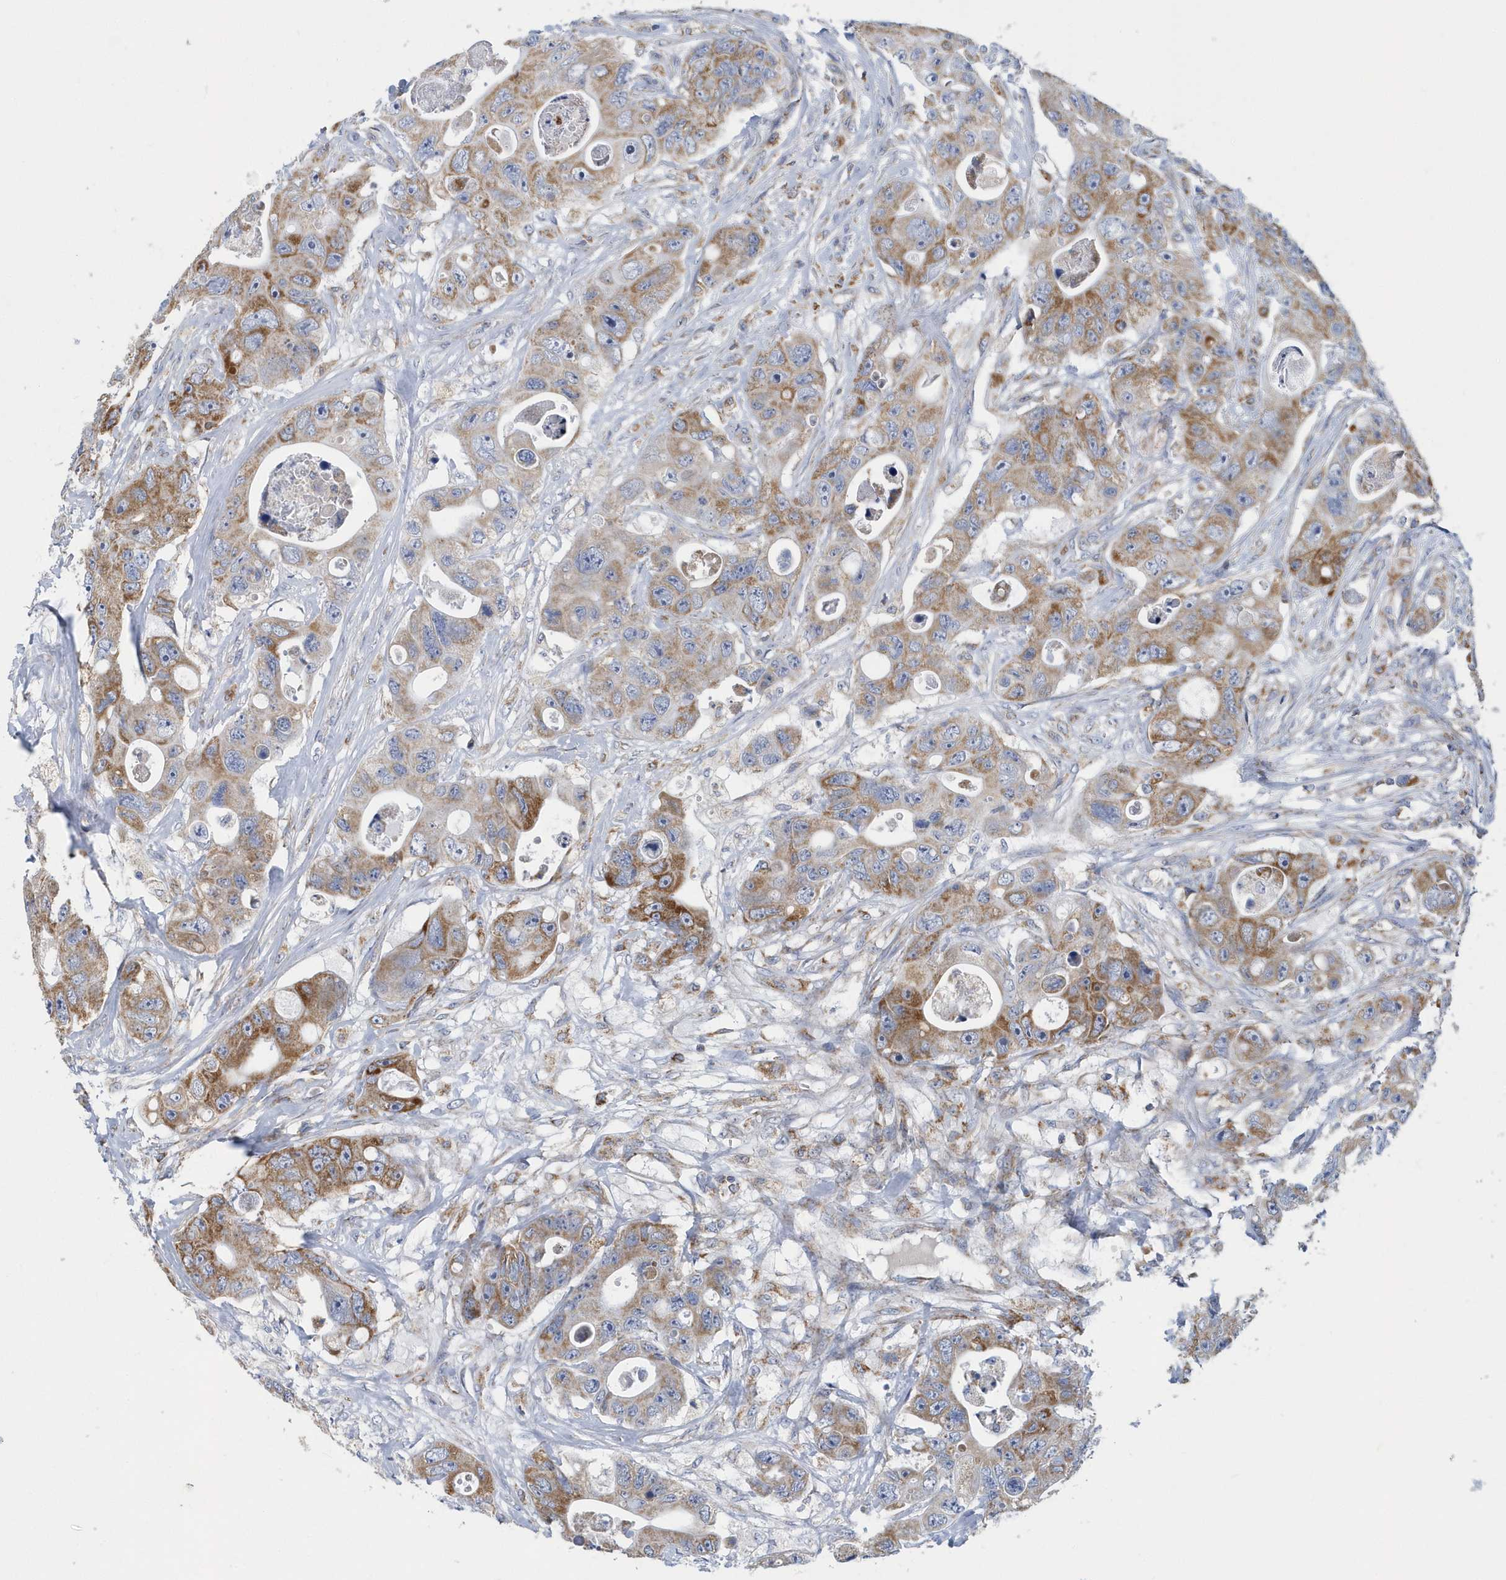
{"staining": {"intensity": "moderate", "quantity": ">75%", "location": "cytoplasmic/membranous"}, "tissue": "colorectal cancer", "cell_type": "Tumor cells", "image_type": "cancer", "snomed": [{"axis": "morphology", "description": "Adenocarcinoma, NOS"}, {"axis": "topography", "description": "Colon"}], "caption": "DAB (3,3'-diaminobenzidine) immunohistochemical staining of colorectal adenocarcinoma demonstrates moderate cytoplasmic/membranous protein expression in about >75% of tumor cells.", "gene": "VWA5B2", "patient": {"sex": "female", "age": 46}}